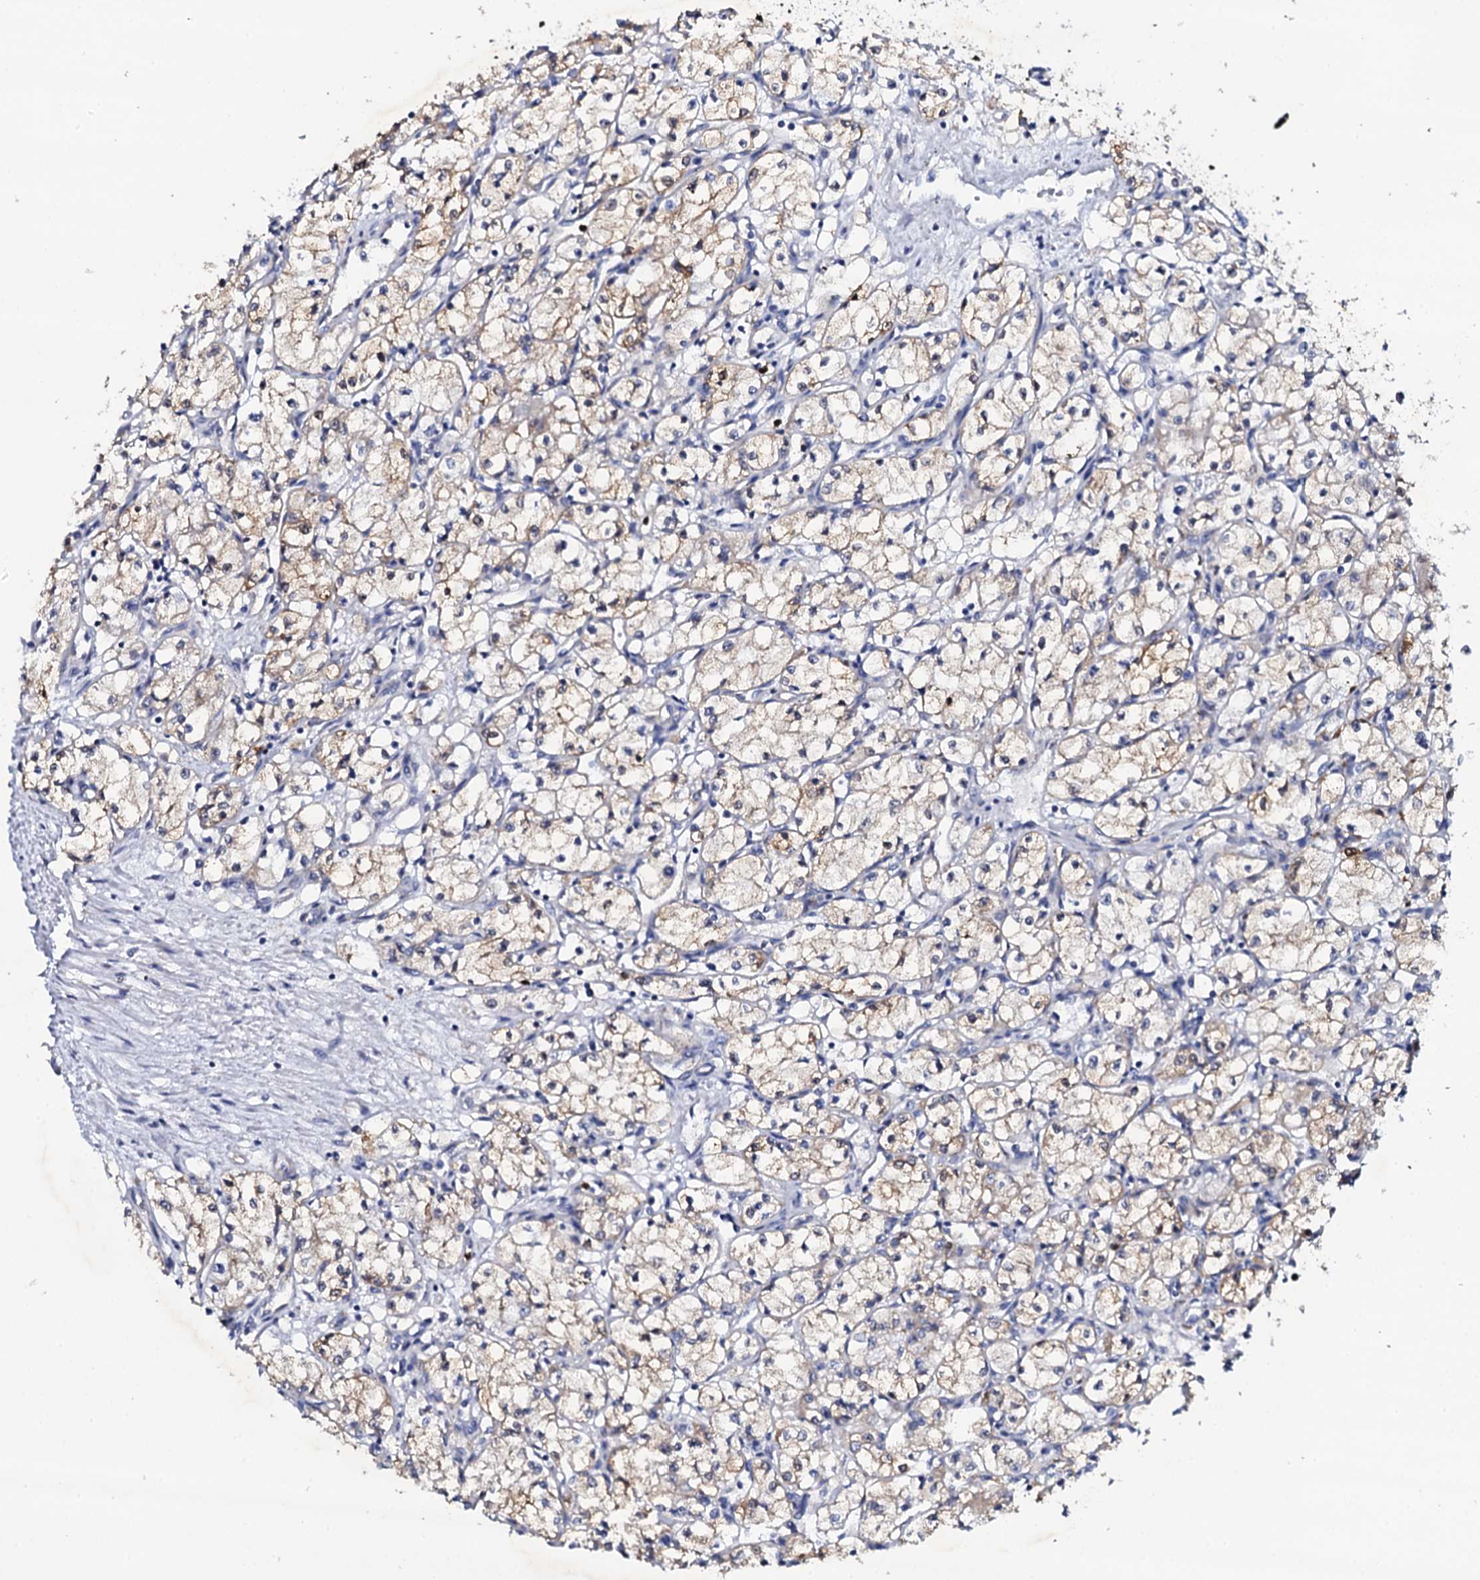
{"staining": {"intensity": "negative", "quantity": "none", "location": "none"}, "tissue": "renal cancer", "cell_type": "Tumor cells", "image_type": "cancer", "snomed": [{"axis": "morphology", "description": "Adenocarcinoma, NOS"}, {"axis": "topography", "description": "Kidney"}], "caption": "Renal cancer was stained to show a protein in brown. There is no significant expression in tumor cells. (Stains: DAB immunohistochemistry with hematoxylin counter stain, Microscopy: brightfield microscopy at high magnification).", "gene": "NAA16", "patient": {"sex": "male", "age": 59}}